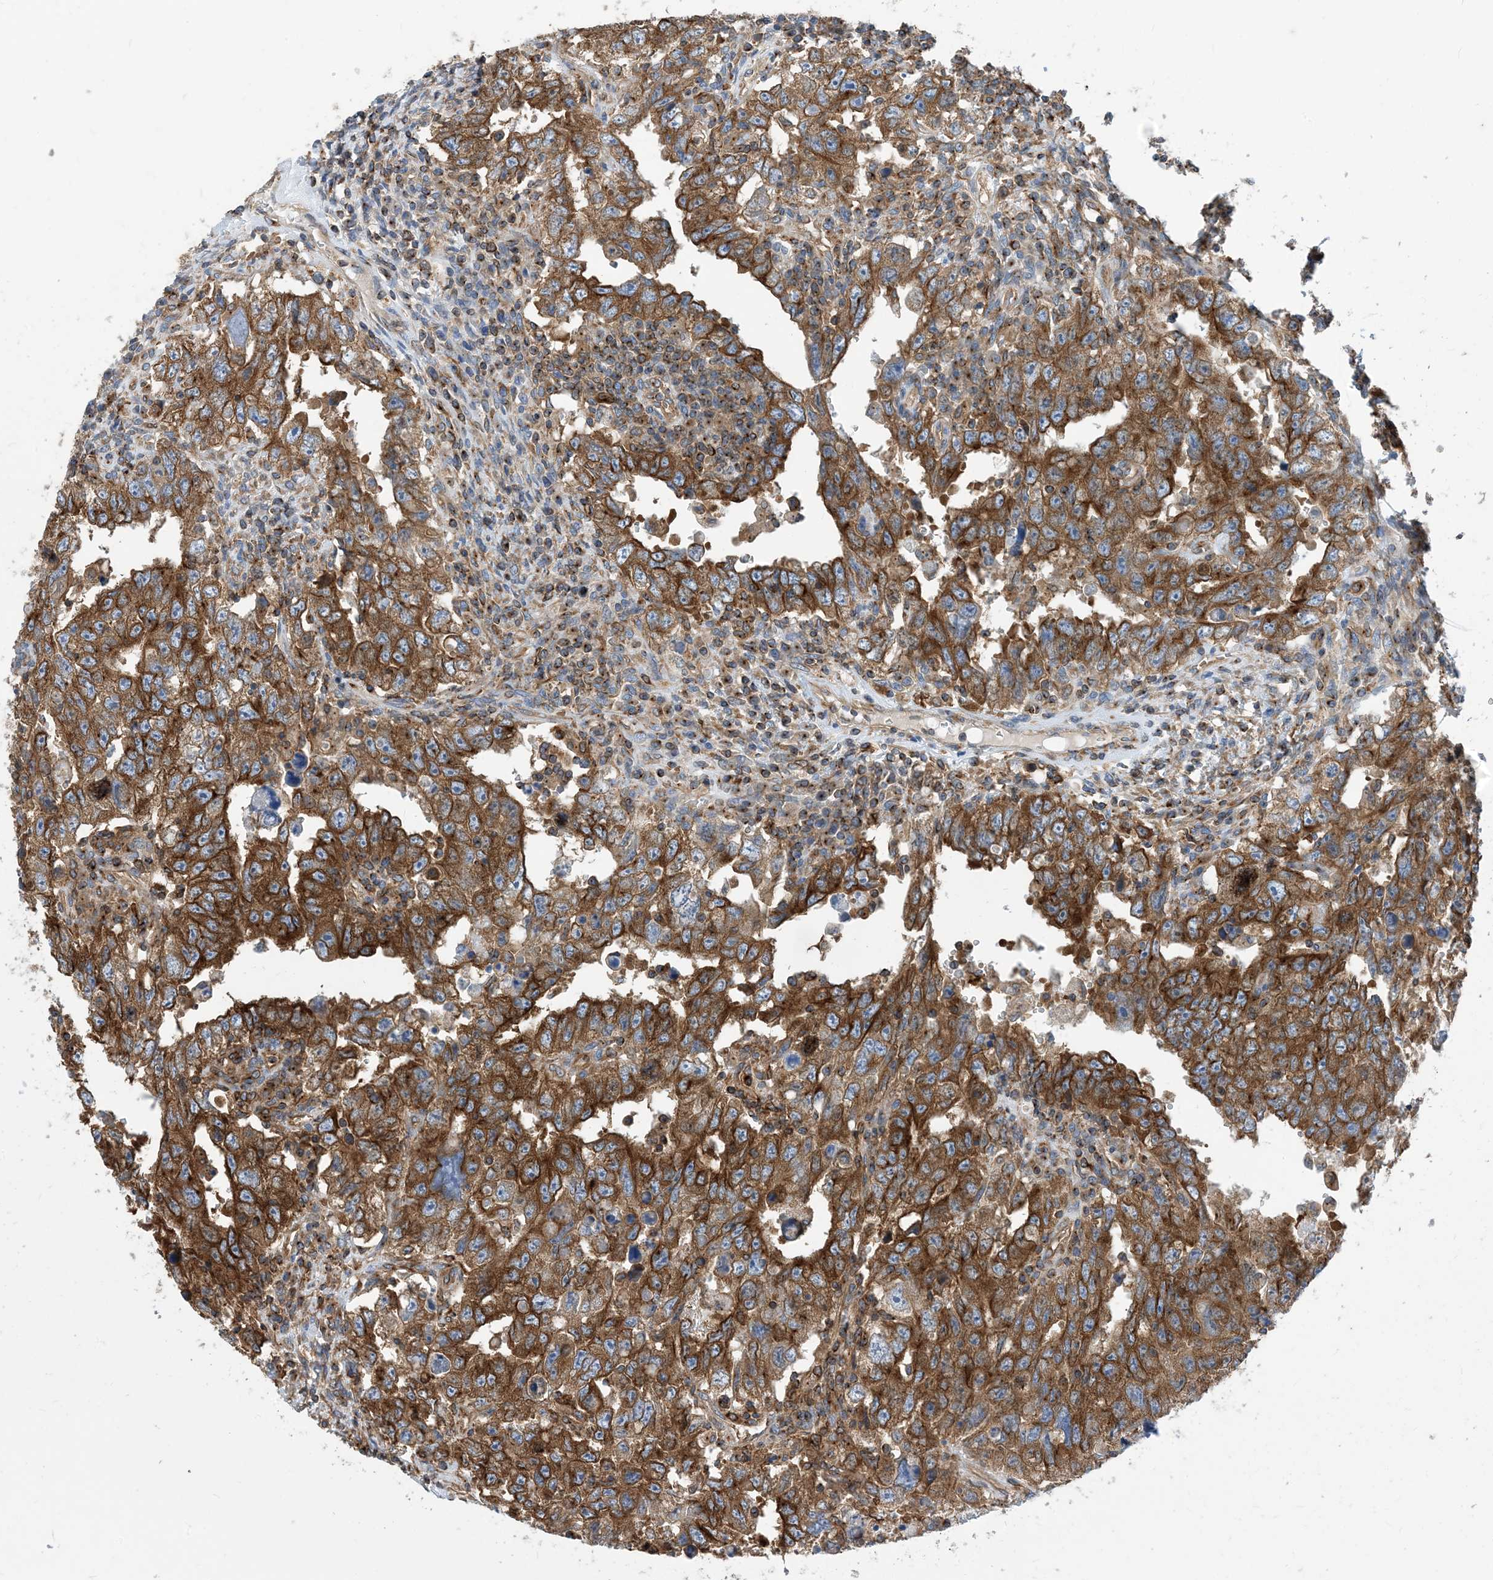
{"staining": {"intensity": "strong", "quantity": ">75%", "location": "cytoplasmic/membranous"}, "tissue": "testis cancer", "cell_type": "Tumor cells", "image_type": "cancer", "snomed": [{"axis": "morphology", "description": "Carcinoma, Embryonal, NOS"}, {"axis": "topography", "description": "Testis"}], "caption": "Testis cancer (embryonal carcinoma) was stained to show a protein in brown. There is high levels of strong cytoplasmic/membranous positivity in about >75% of tumor cells.", "gene": "DYNC1LI1", "patient": {"sex": "male", "age": 26}}